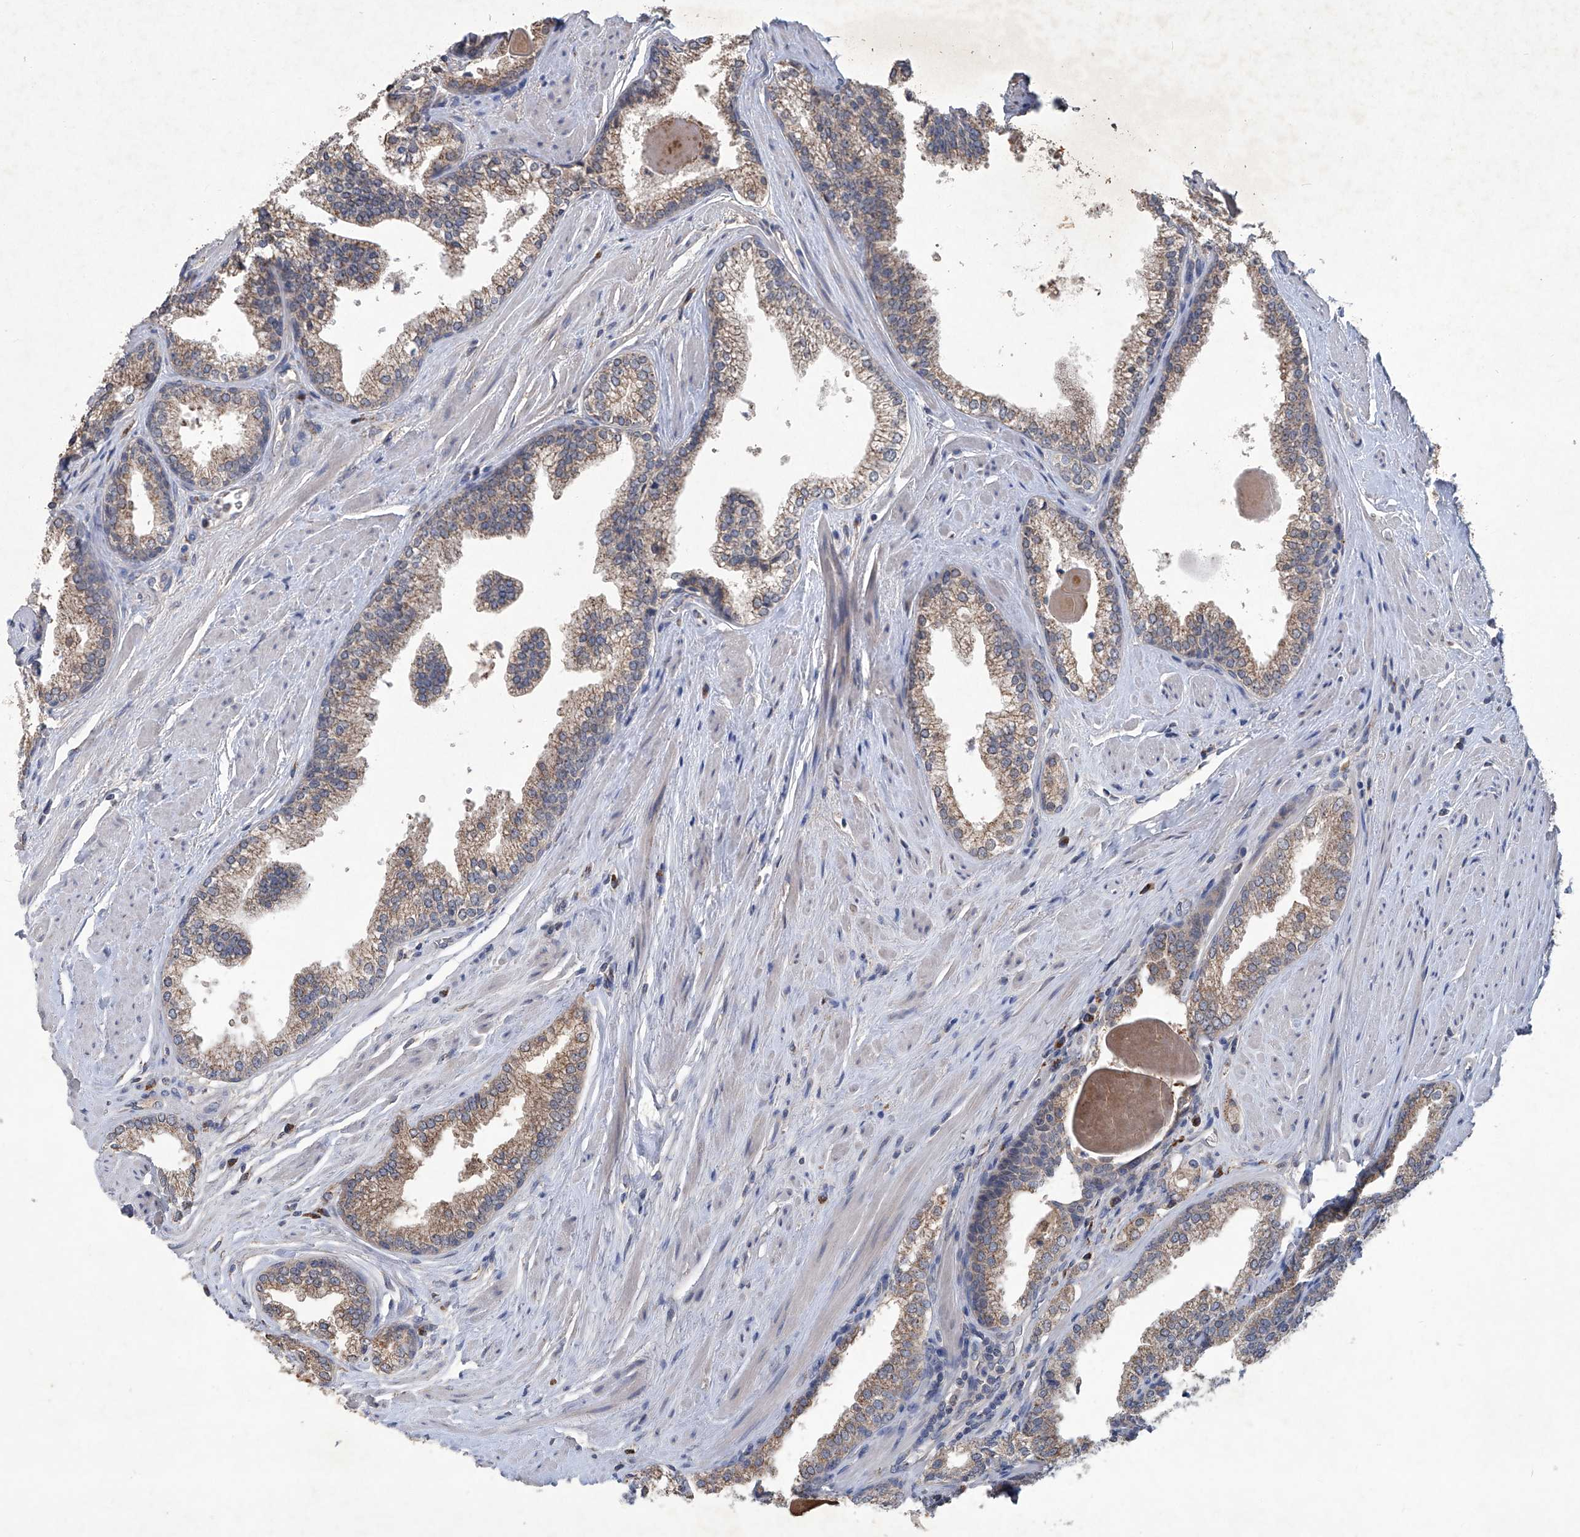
{"staining": {"intensity": "weak", "quantity": ">75%", "location": "cytoplasmic/membranous"}, "tissue": "prostate cancer", "cell_type": "Tumor cells", "image_type": "cancer", "snomed": [{"axis": "morphology", "description": "Adenocarcinoma, High grade"}, {"axis": "topography", "description": "Prostate"}], "caption": "The image displays immunohistochemical staining of adenocarcinoma (high-grade) (prostate). There is weak cytoplasmic/membranous expression is identified in about >75% of tumor cells. (DAB (3,3'-diaminobenzidine) = brown stain, brightfield microscopy at high magnification).", "gene": "PCSK5", "patient": {"sex": "male", "age": 63}}